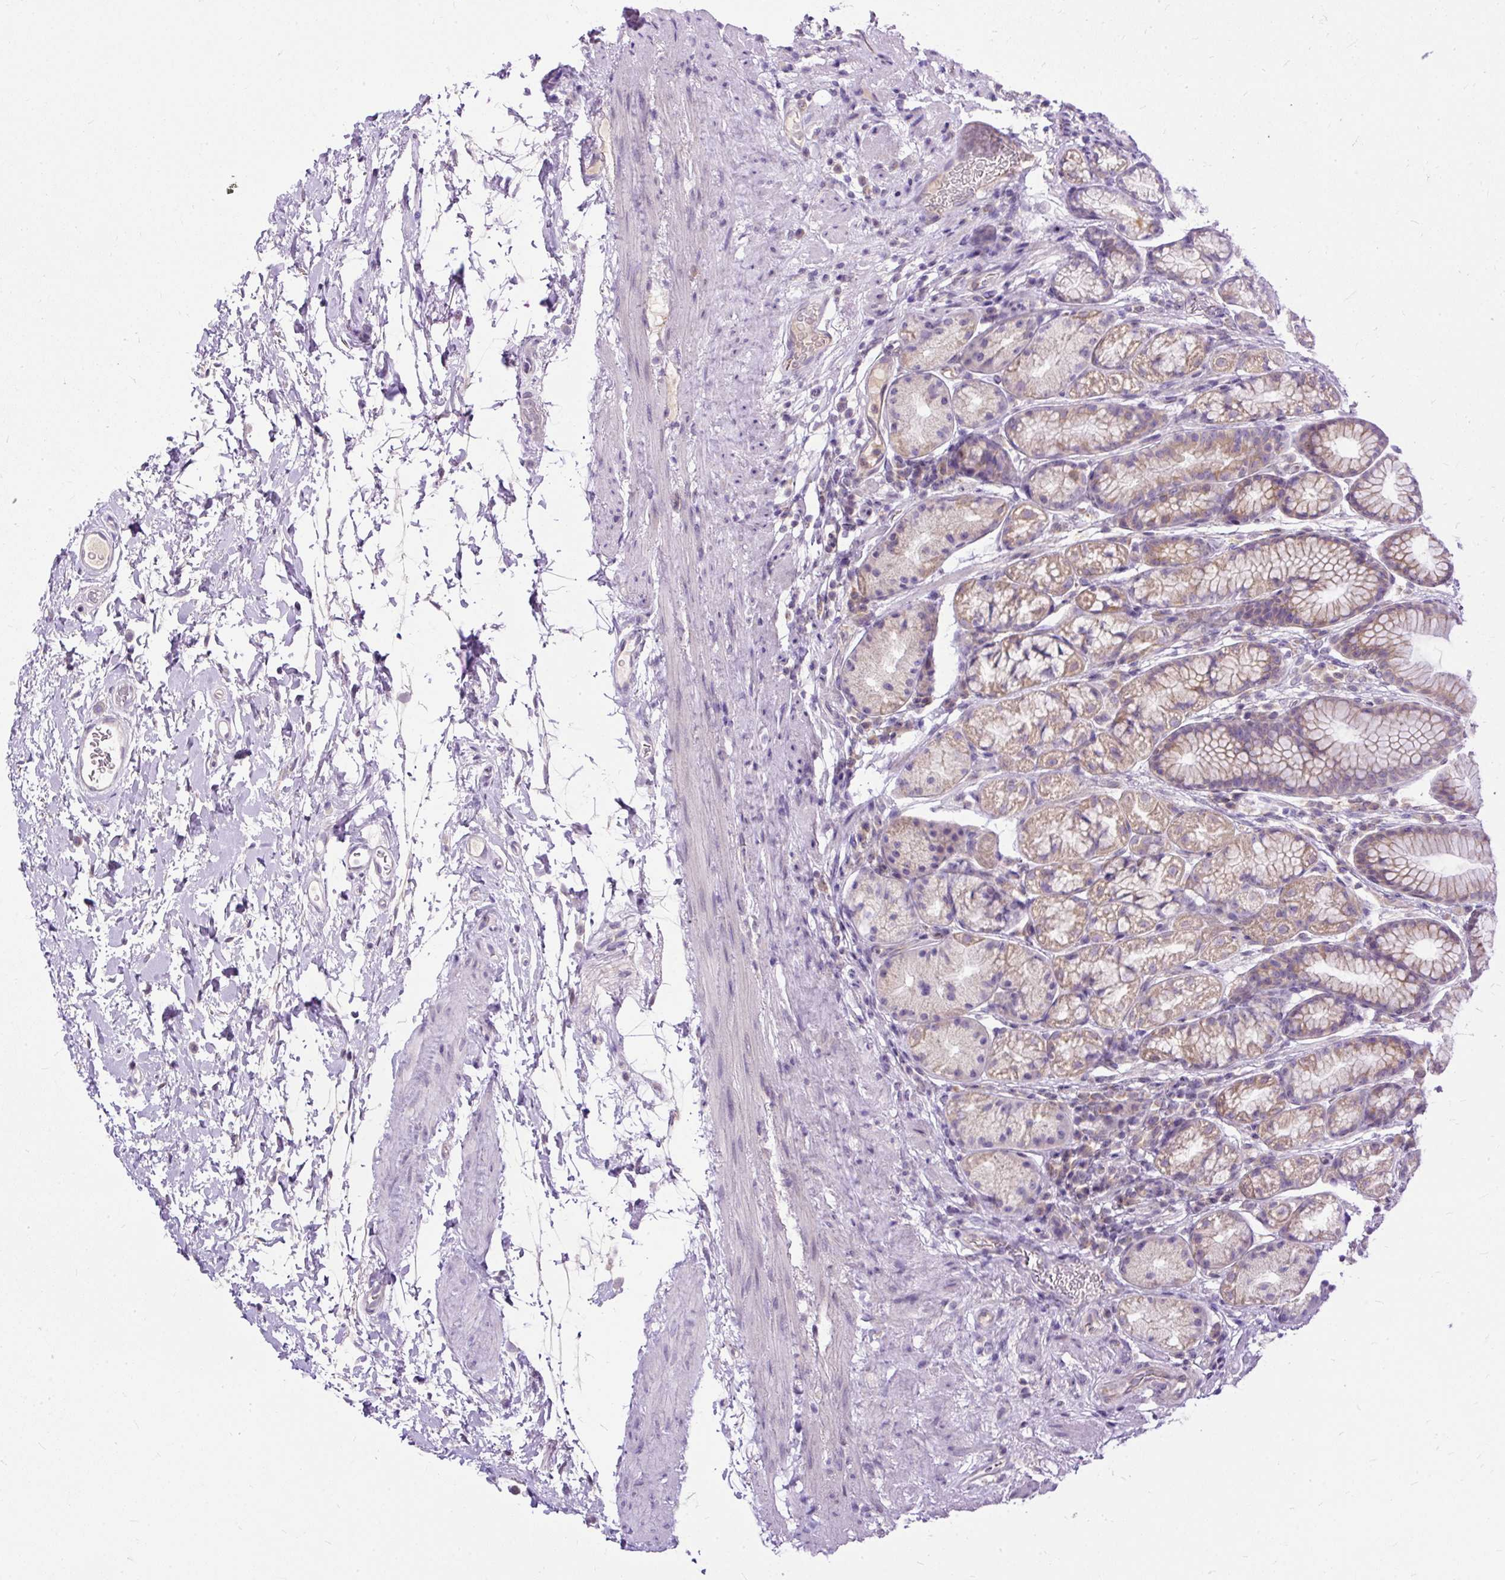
{"staining": {"intensity": "moderate", "quantity": "25%-75%", "location": "cytoplasmic/membranous"}, "tissue": "stomach", "cell_type": "Glandular cells", "image_type": "normal", "snomed": [{"axis": "morphology", "description": "Normal tissue, NOS"}, {"axis": "topography", "description": "Stomach, lower"}], "caption": "Moderate cytoplasmic/membranous staining is present in approximately 25%-75% of glandular cells in benign stomach.", "gene": "AMFR", "patient": {"sex": "male", "age": 67}}